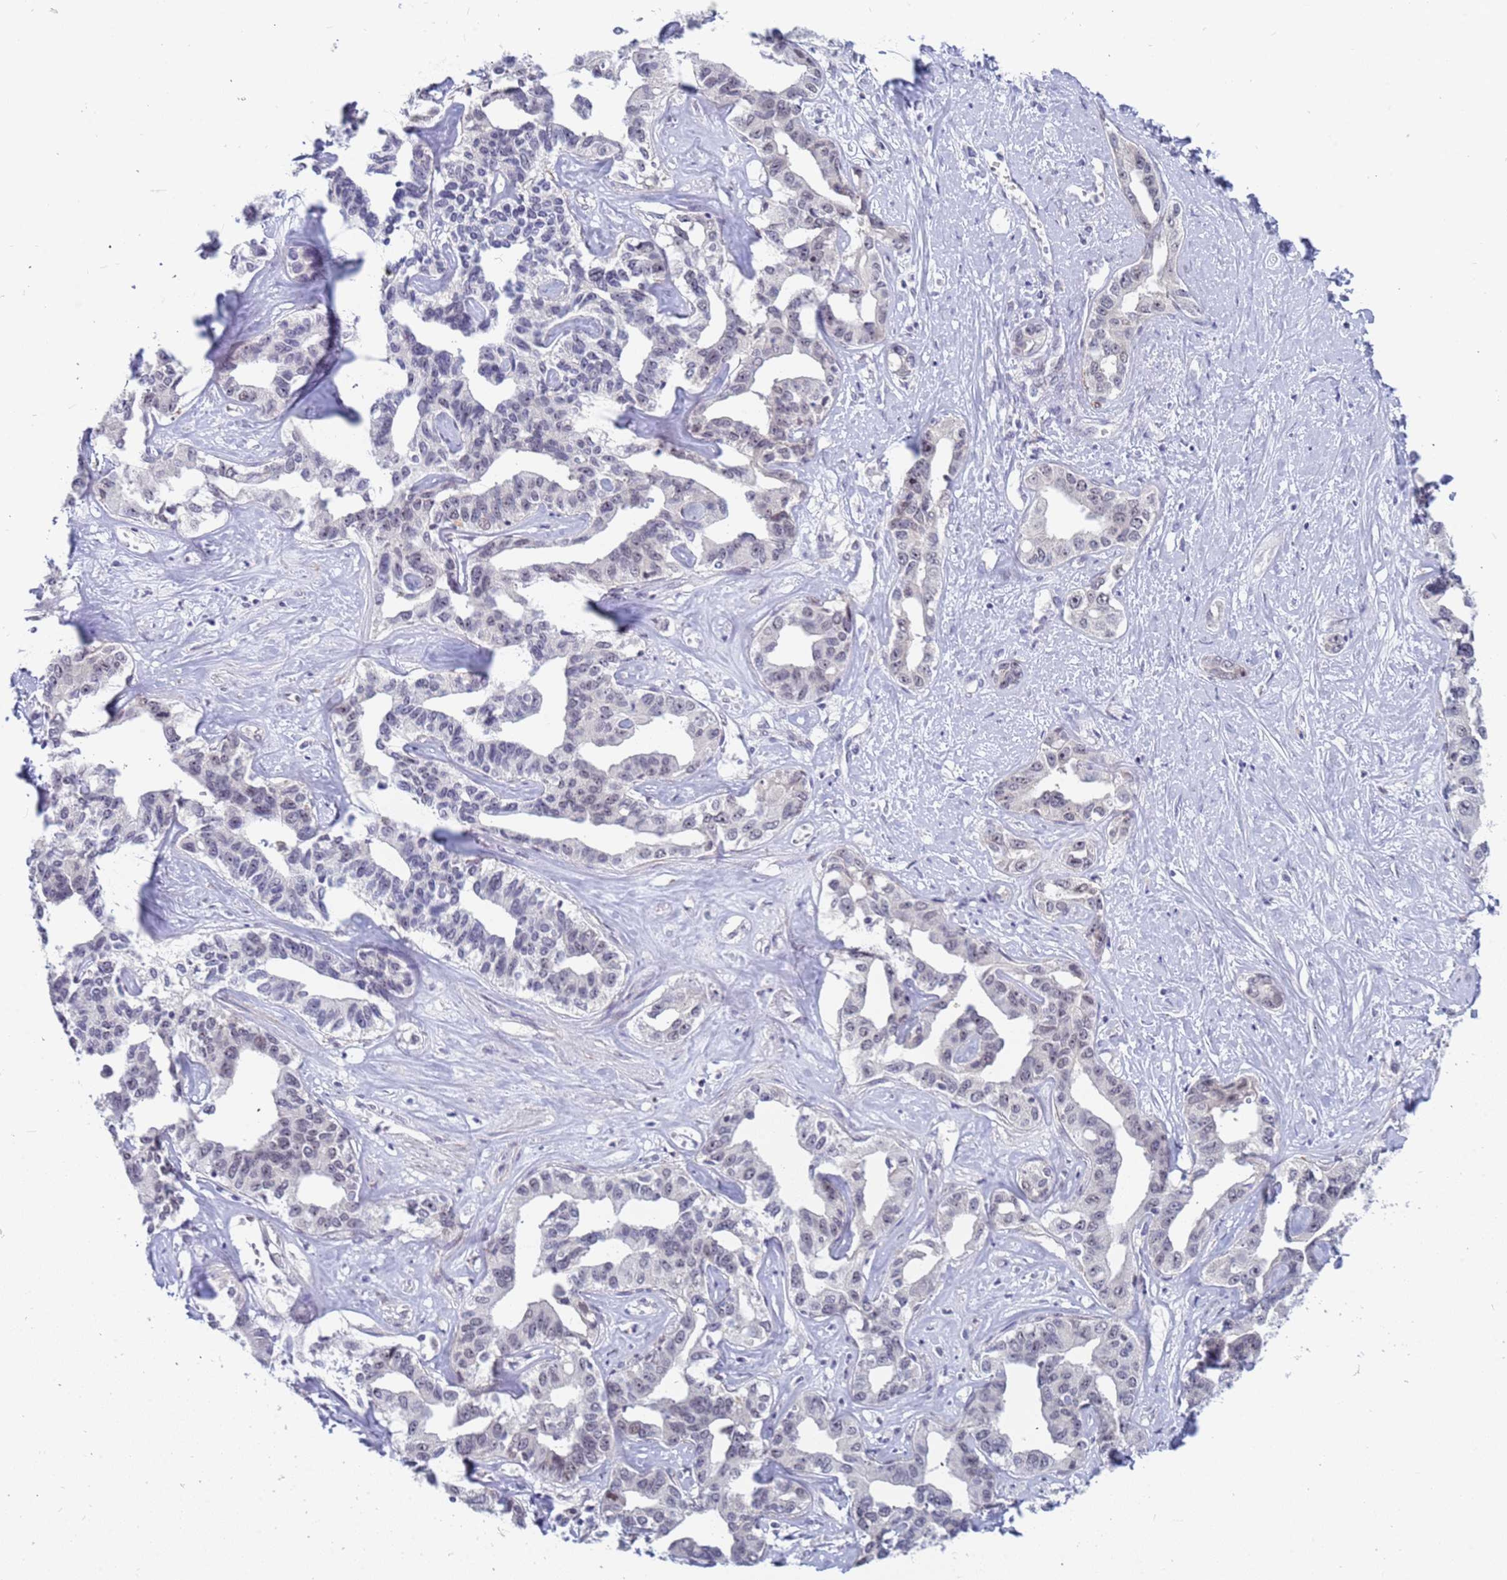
{"staining": {"intensity": "negative", "quantity": "none", "location": "none"}, "tissue": "liver cancer", "cell_type": "Tumor cells", "image_type": "cancer", "snomed": [{"axis": "morphology", "description": "Cholangiocarcinoma"}, {"axis": "topography", "description": "Liver"}], "caption": "Image shows no significant protein expression in tumor cells of liver cancer (cholangiocarcinoma).", "gene": "CXorf65", "patient": {"sex": "male", "age": 59}}